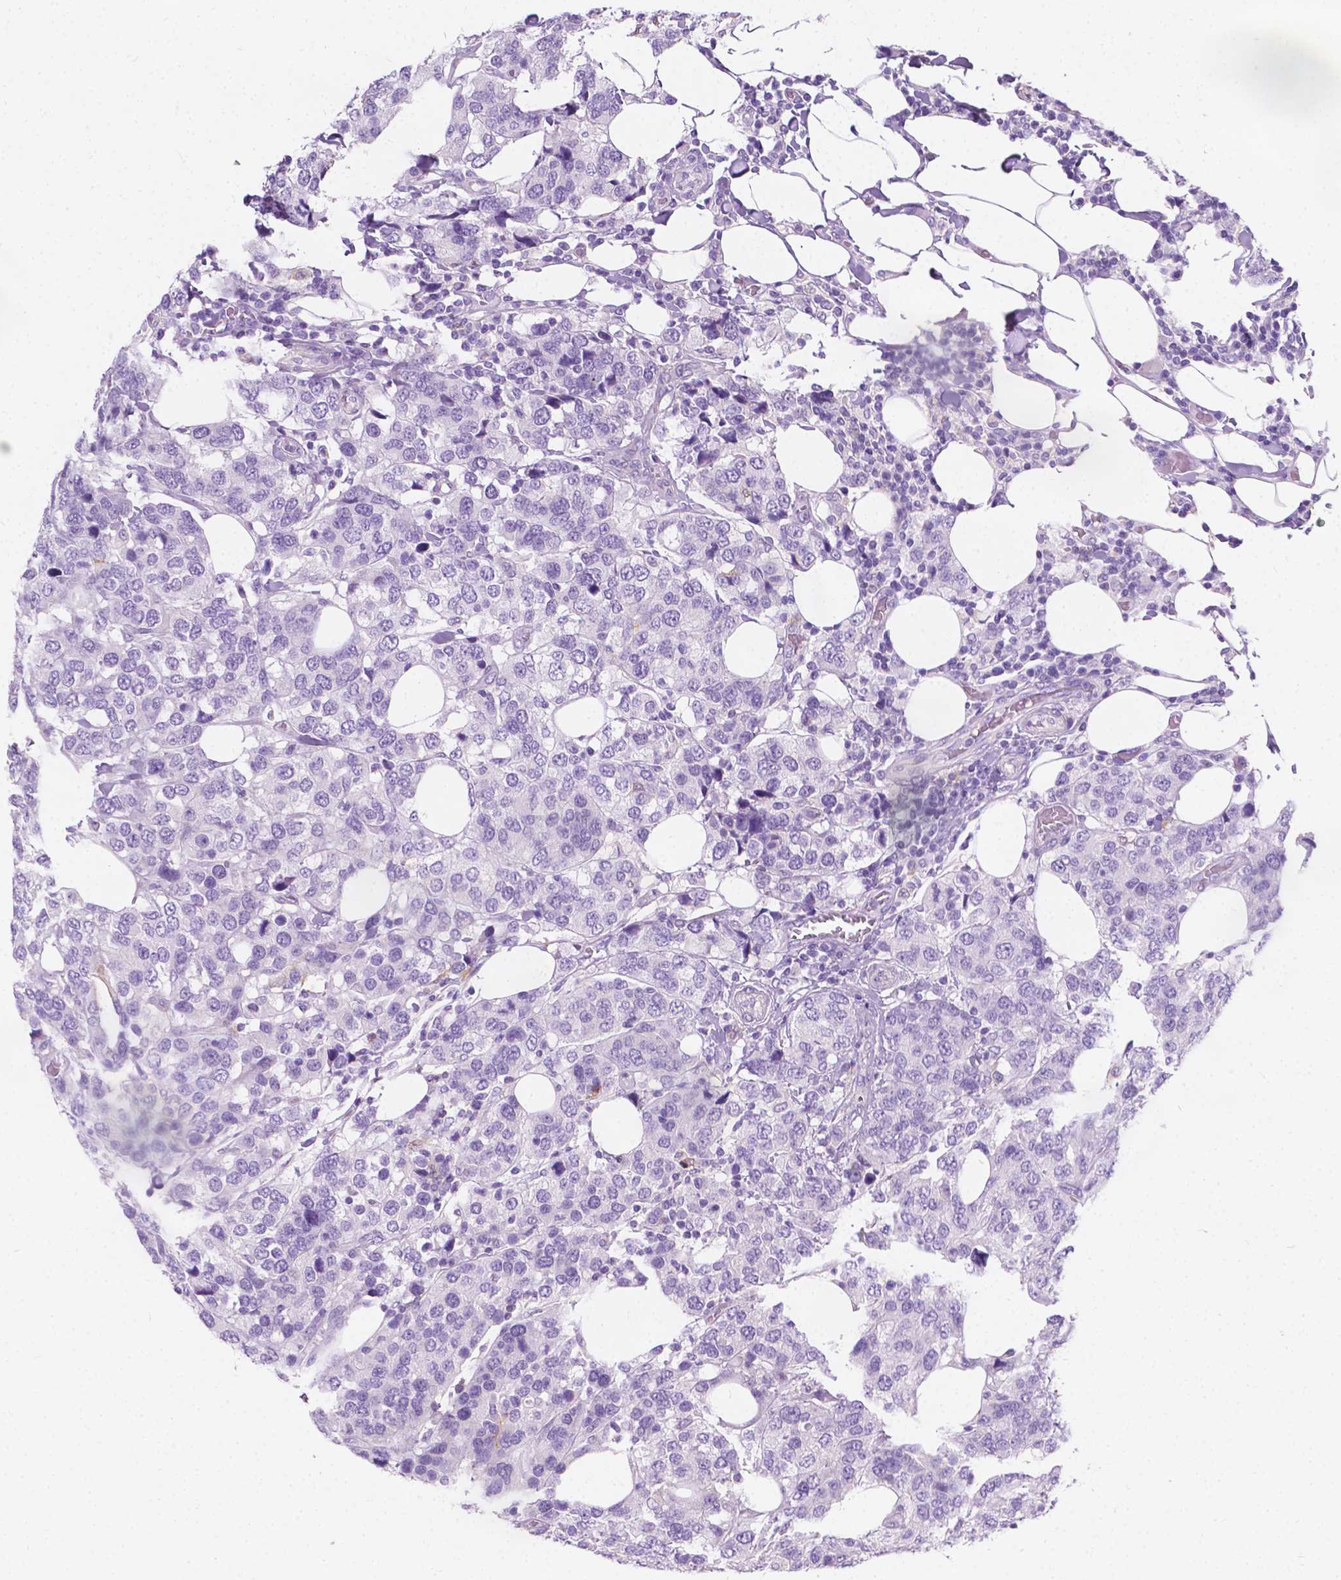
{"staining": {"intensity": "negative", "quantity": "none", "location": "none"}, "tissue": "breast cancer", "cell_type": "Tumor cells", "image_type": "cancer", "snomed": [{"axis": "morphology", "description": "Lobular carcinoma"}, {"axis": "topography", "description": "Breast"}], "caption": "This is an immunohistochemistry histopathology image of breast cancer (lobular carcinoma). There is no positivity in tumor cells.", "gene": "GNAO1", "patient": {"sex": "female", "age": 59}}